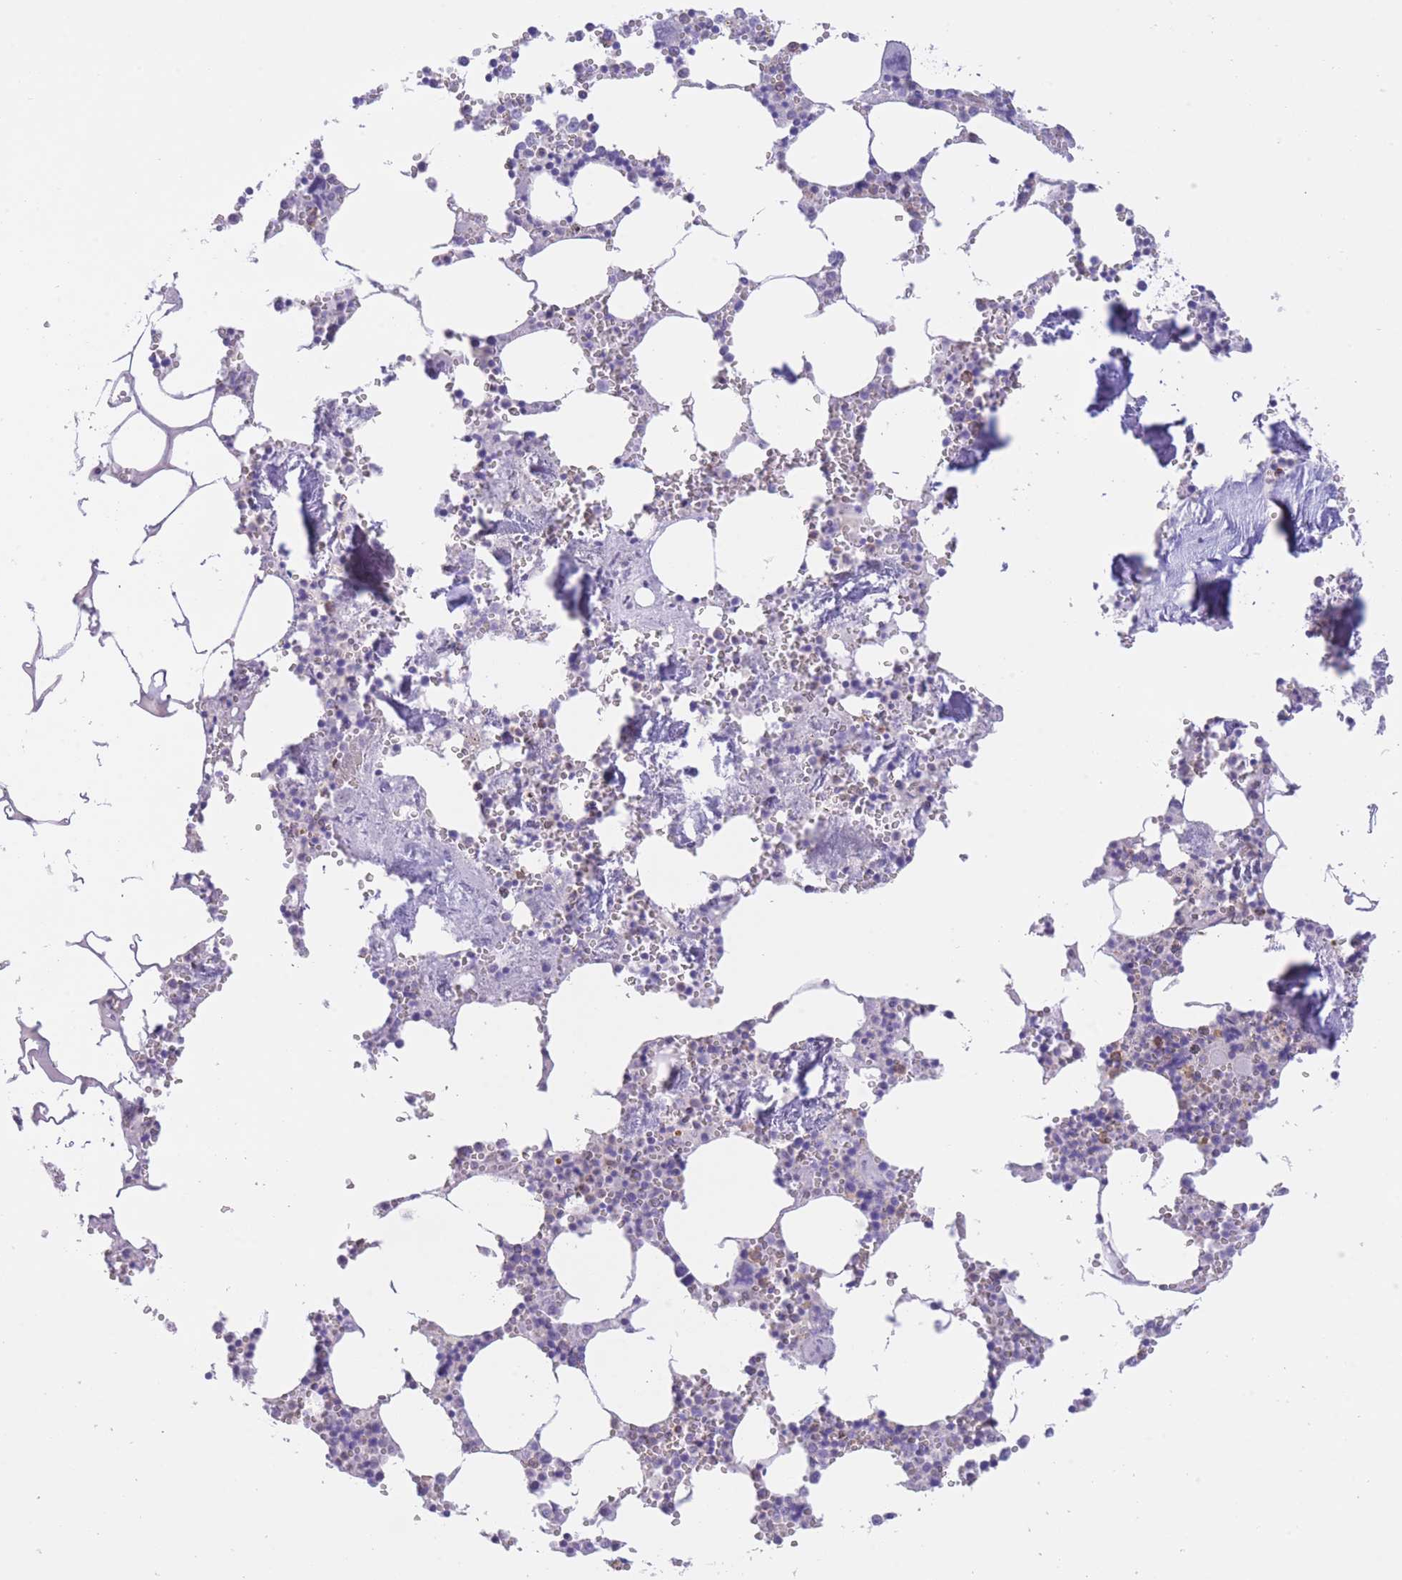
{"staining": {"intensity": "negative", "quantity": "none", "location": "none"}, "tissue": "bone marrow", "cell_type": "Hematopoietic cells", "image_type": "normal", "snomed": [{"axis": "morphology", "description": "Normal tissue, NOS"}, {"axis": "topography", "description": "Bone marrow"}], "caption": "Immunohistochemistry (IHC) of unremarkable human bone marrow demonstrates no expression in hematopoietic cells.", "gene": "ENSG00000289258", "patient": {"sex": "male", "age": 54}}